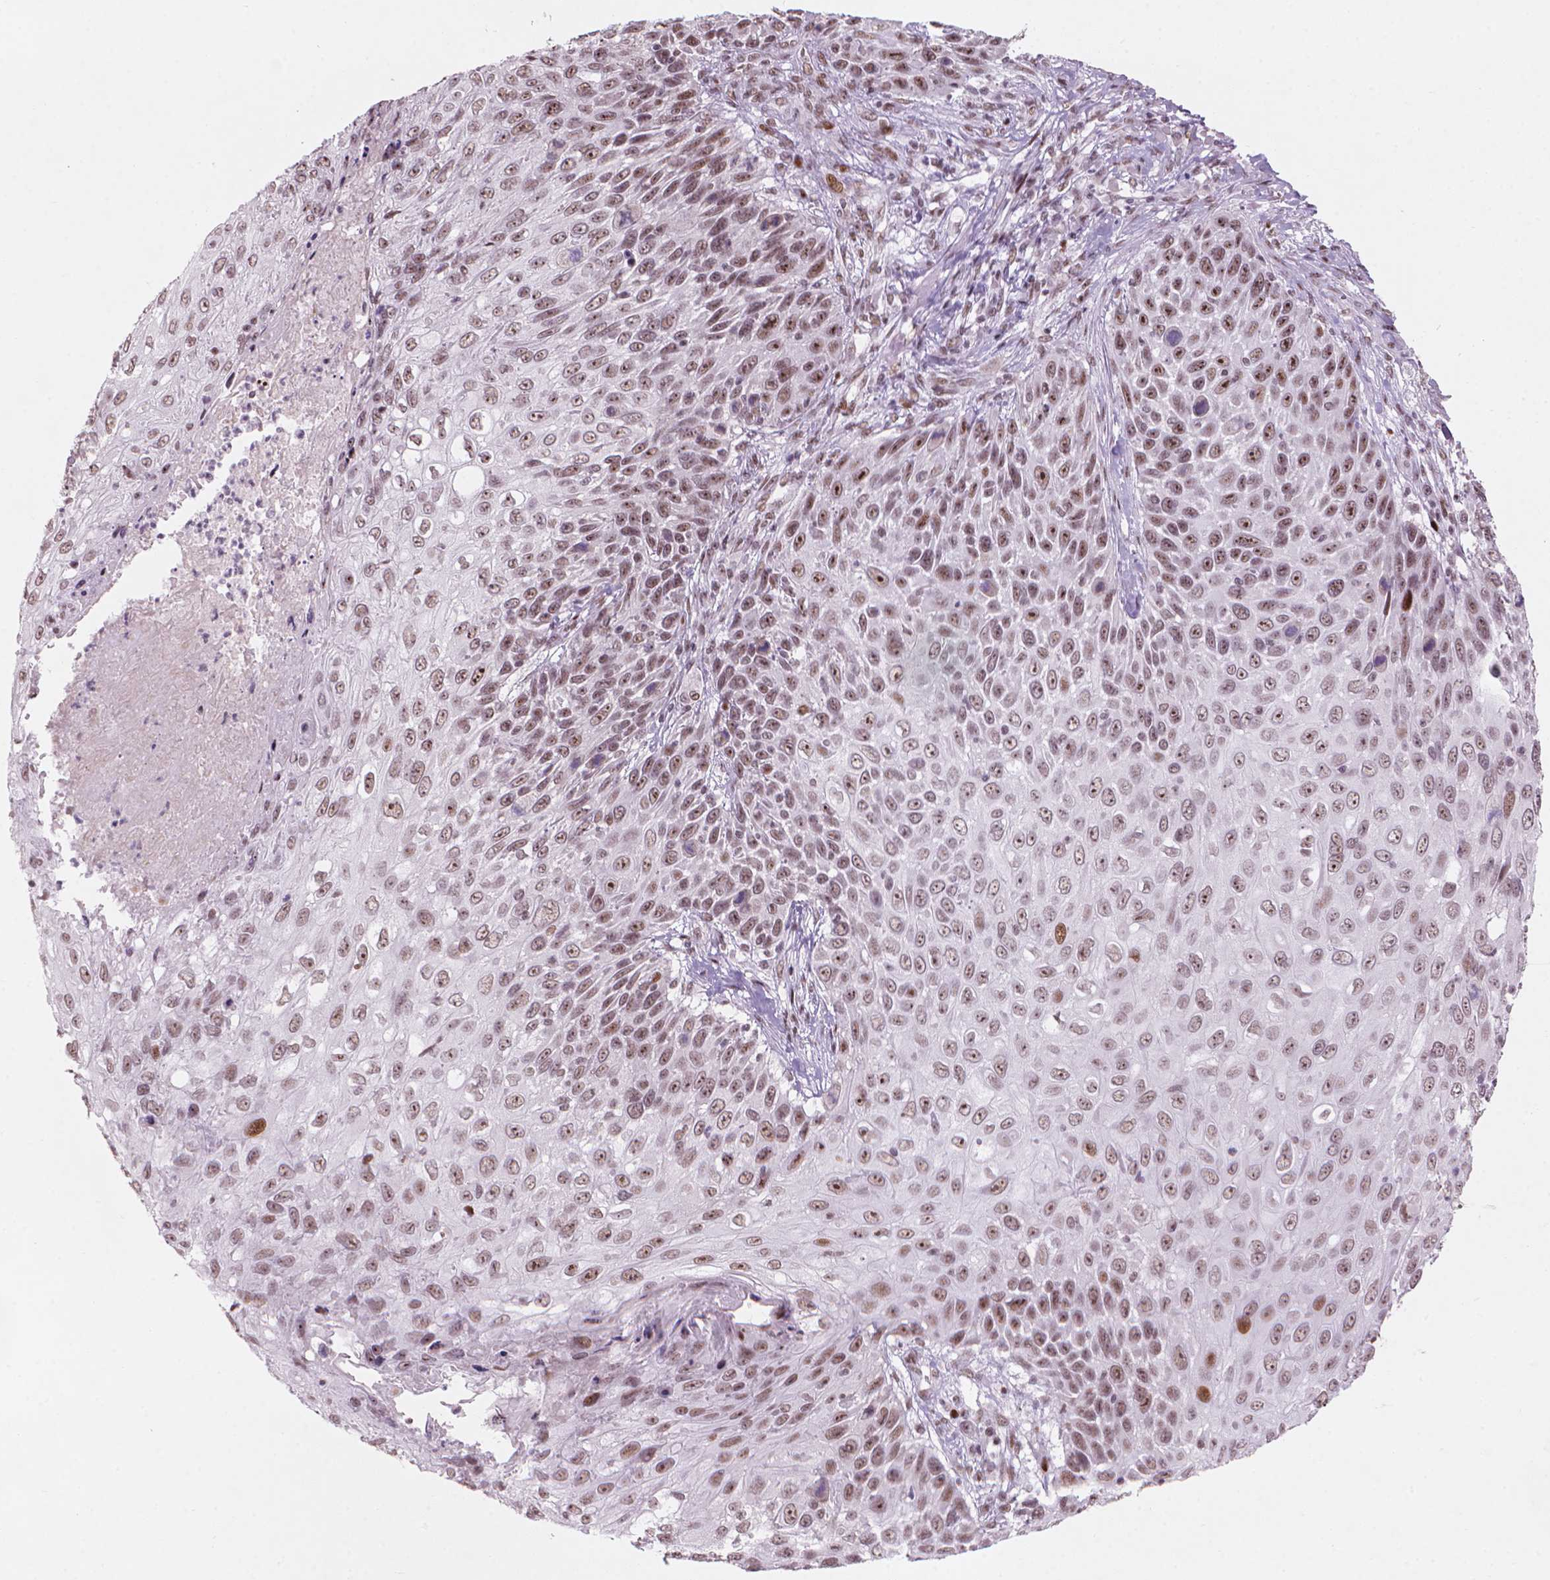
{"staining": {"intensity": "moderate", "quantity": ">75%", "location": "nuclear"}, "tissue": "skin cancer", "cell_type": "Tumor cells", "image_type": "cancer", "snomed": [{"axis": "morphology", "description": "Squamous cell carcinoma, NOS"}, {"axis": "topography", "description": "Skin"}], "caption": "Human skin cancer (squamous cell carcinoma) stained with a protein marker demonstrates moderate staining in tumor cells.", "gene": "HES7", "patient": {"sex": "male", "age": 92}}